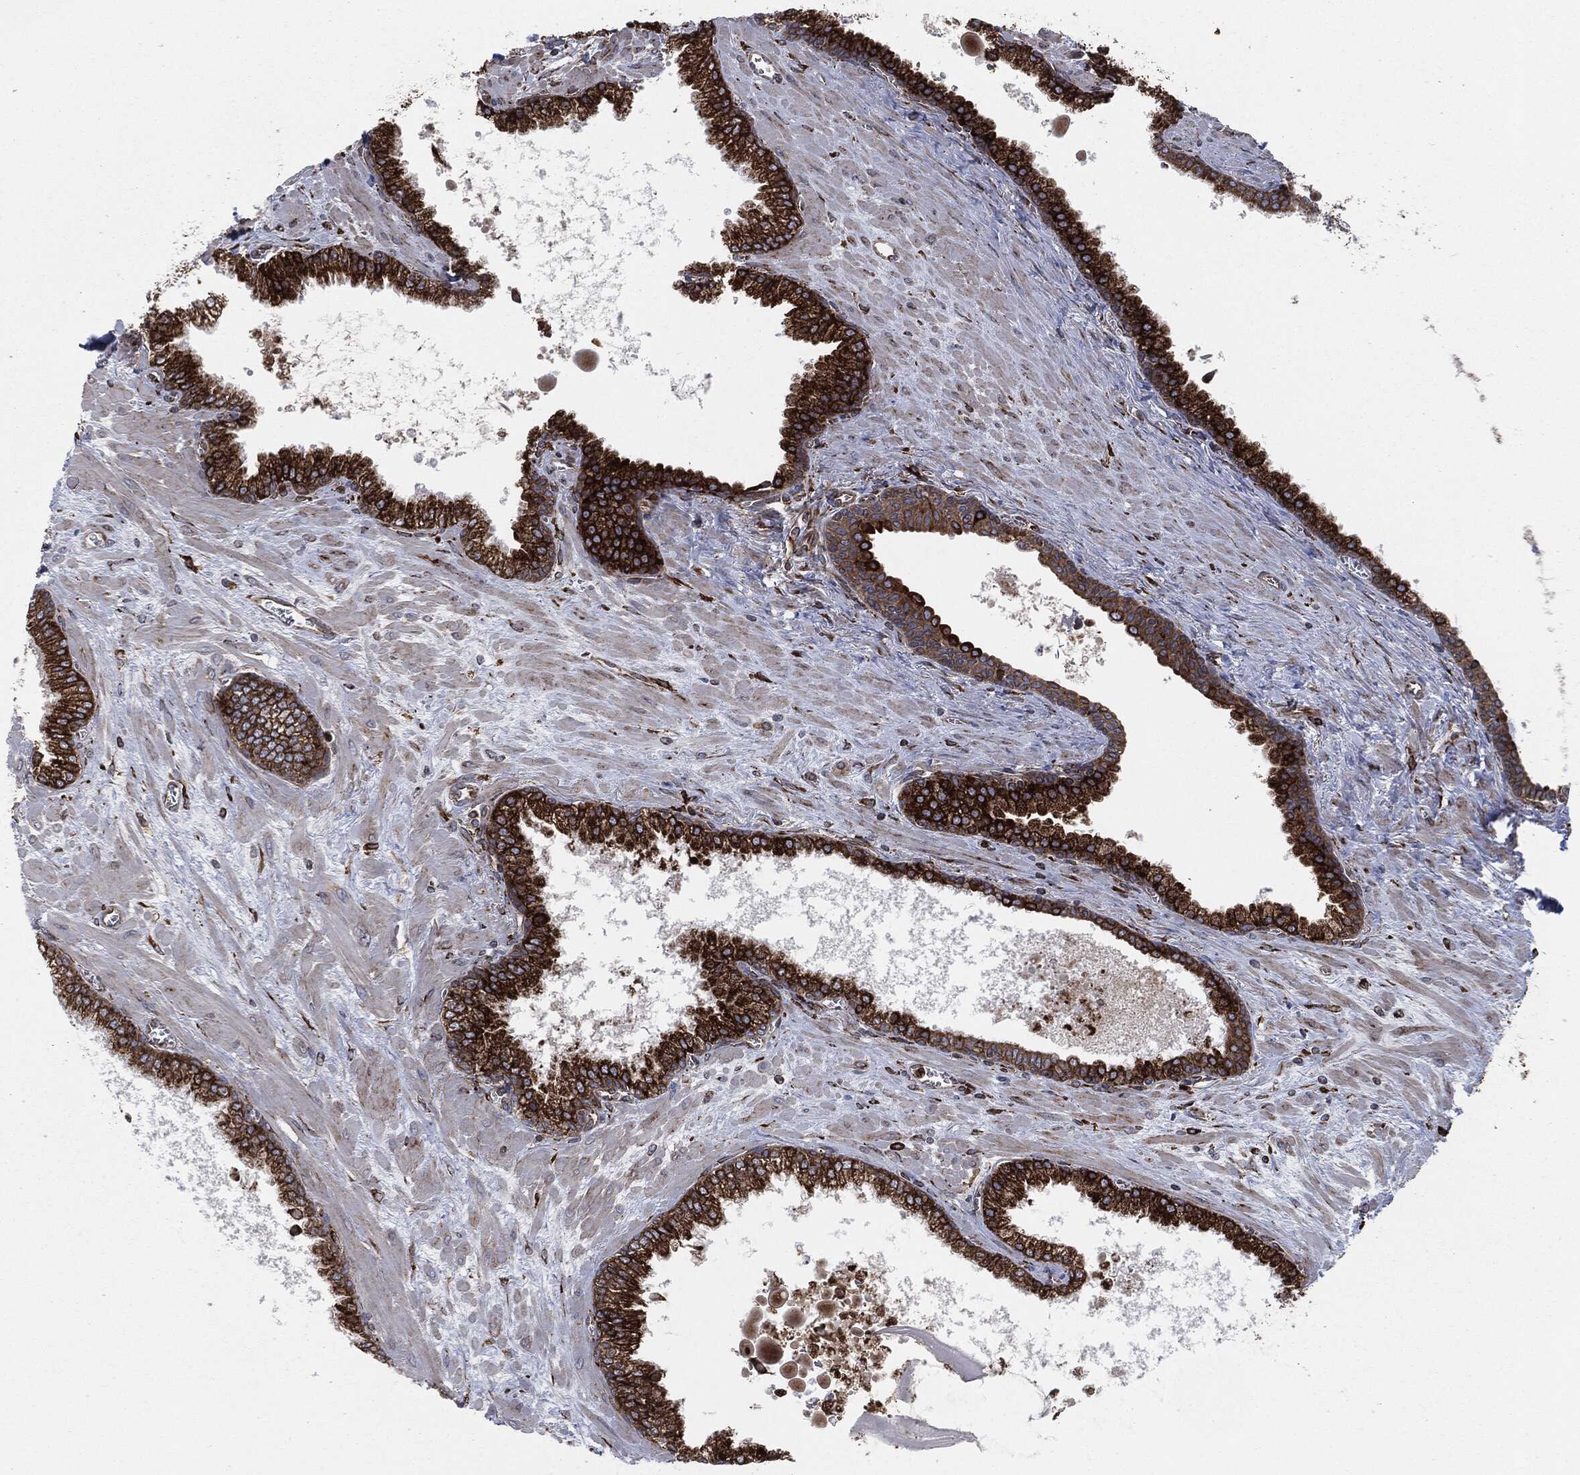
{"staining": {"intensity": "strong", "quantity": ">75%", "location": "cytoplasmic/membranous"}, "tissue": "prostate cancer", "cell_type": "Tumor cells", "image_type": "cancer", "snomed": [{"axis": "morphology", "description": "Adenocarcinoma, NOS"}, {"axis": "topography", "description": "Prostate"}], "caption": "Adenocarcinoma (prostate) tissue demonstrates strong cytoplasmic/membranous staining in approximately >75% of tumor cells, visualized by immunohistochemistry. Using DAB (brown) and hematoxylin (blue) stains, captured at high magnification using brightfield microscopy.", "gene": "CALR", "patient": {"sex": "male", "age": 56}}